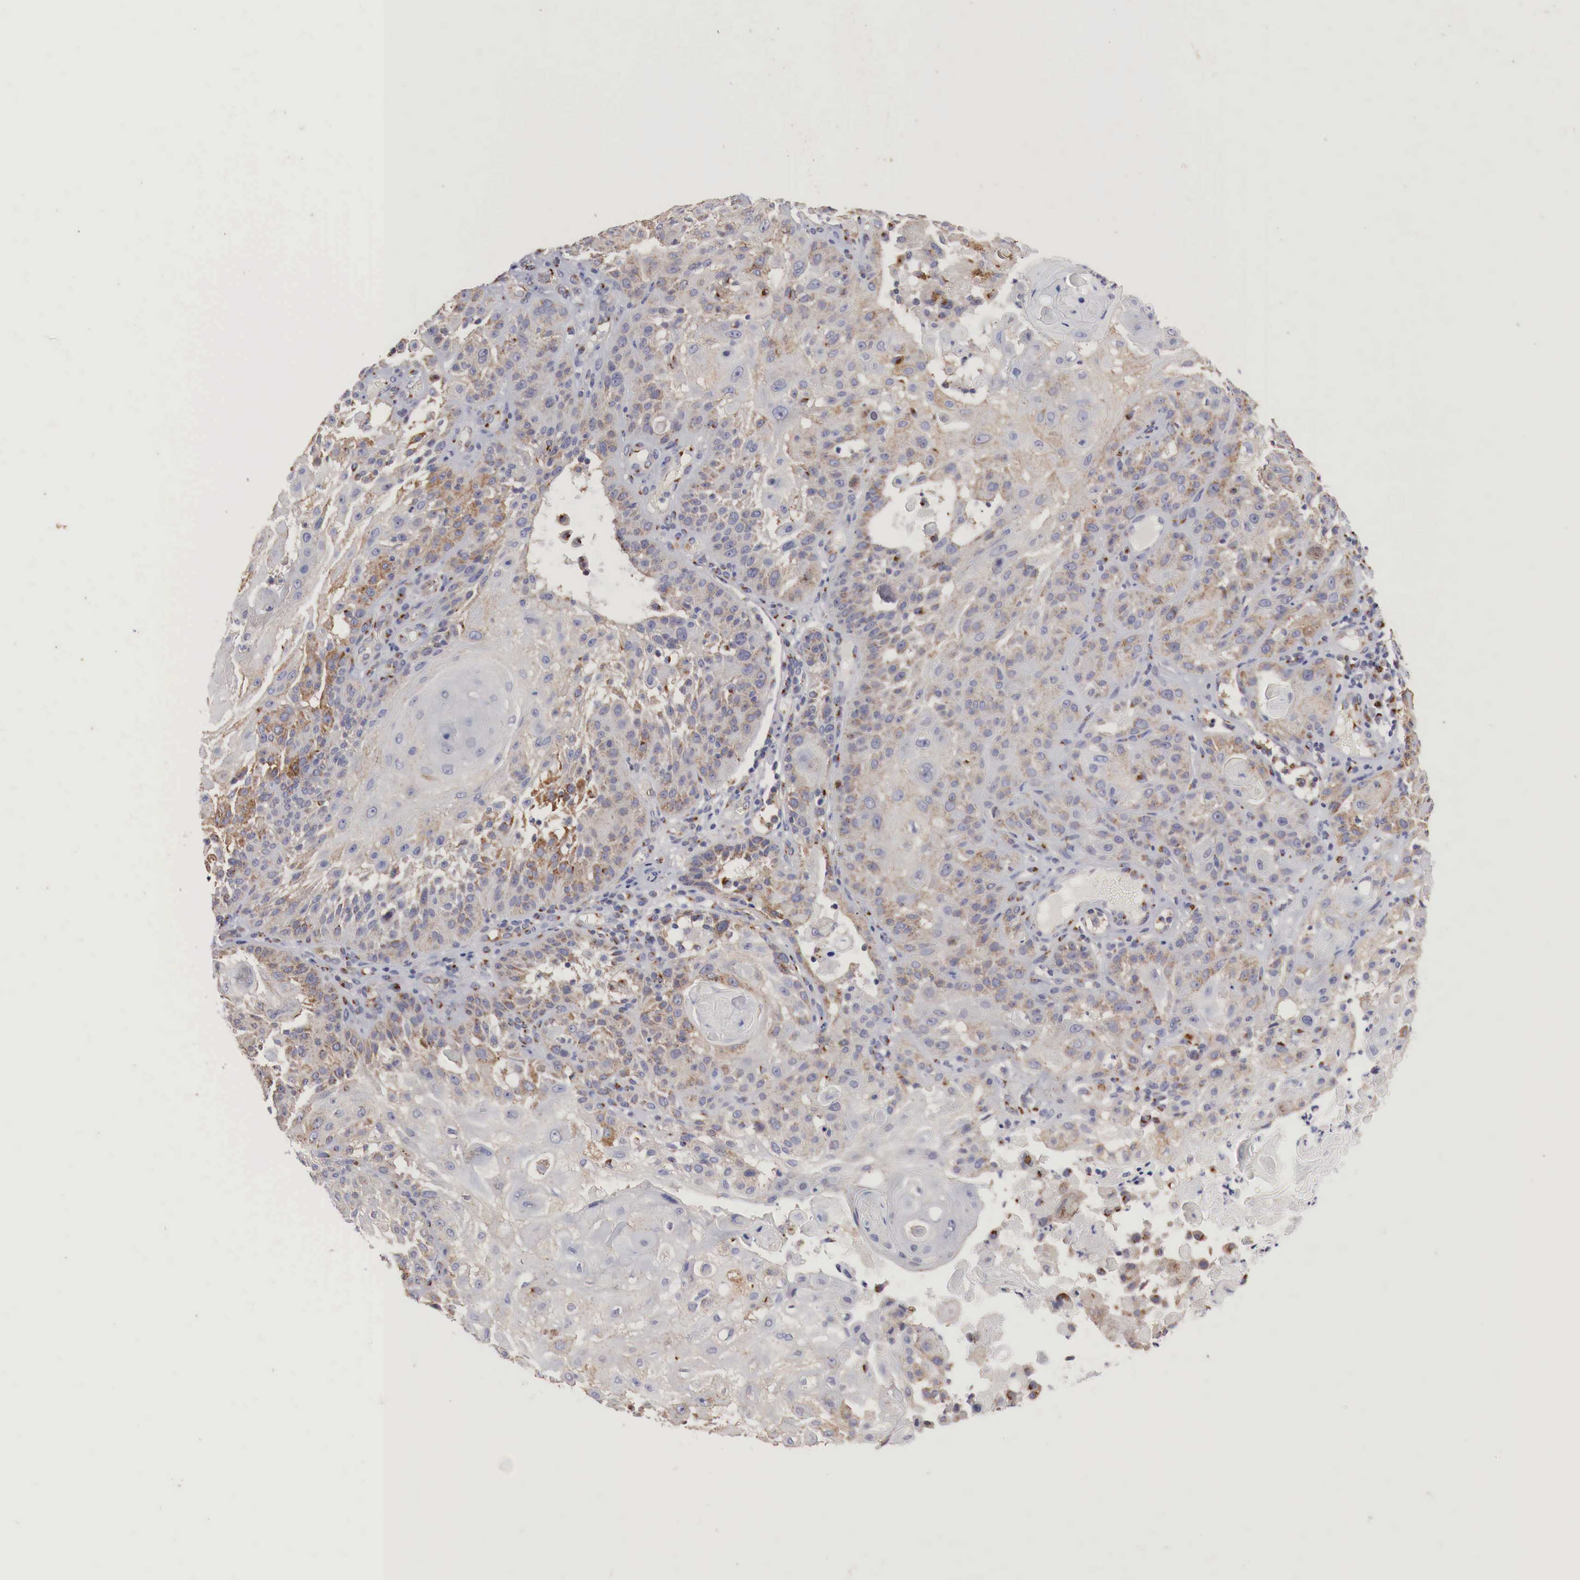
{"staining": {"intensity": "moderate", "quantity": "25%-75%", "location": "cytoplasmic/membranous"}, "tissue": "skin cancer", "cell_type": "Tumor cells", "image_type": "cancer", "snomed": [{"axis": "morphology", "description": "Squamous cell carcinoma, NOS"}, {"axis": "topography", "description": "Skin"}], "caption": "Protein expression analysis of skin squamous cell carcinoma reveals moderate cytoplasmic/membranous positivity in approximately 25%-75% of tumor cells.", "gene": "SYAP1", "patient": {"sex": "female", "age": 89}}